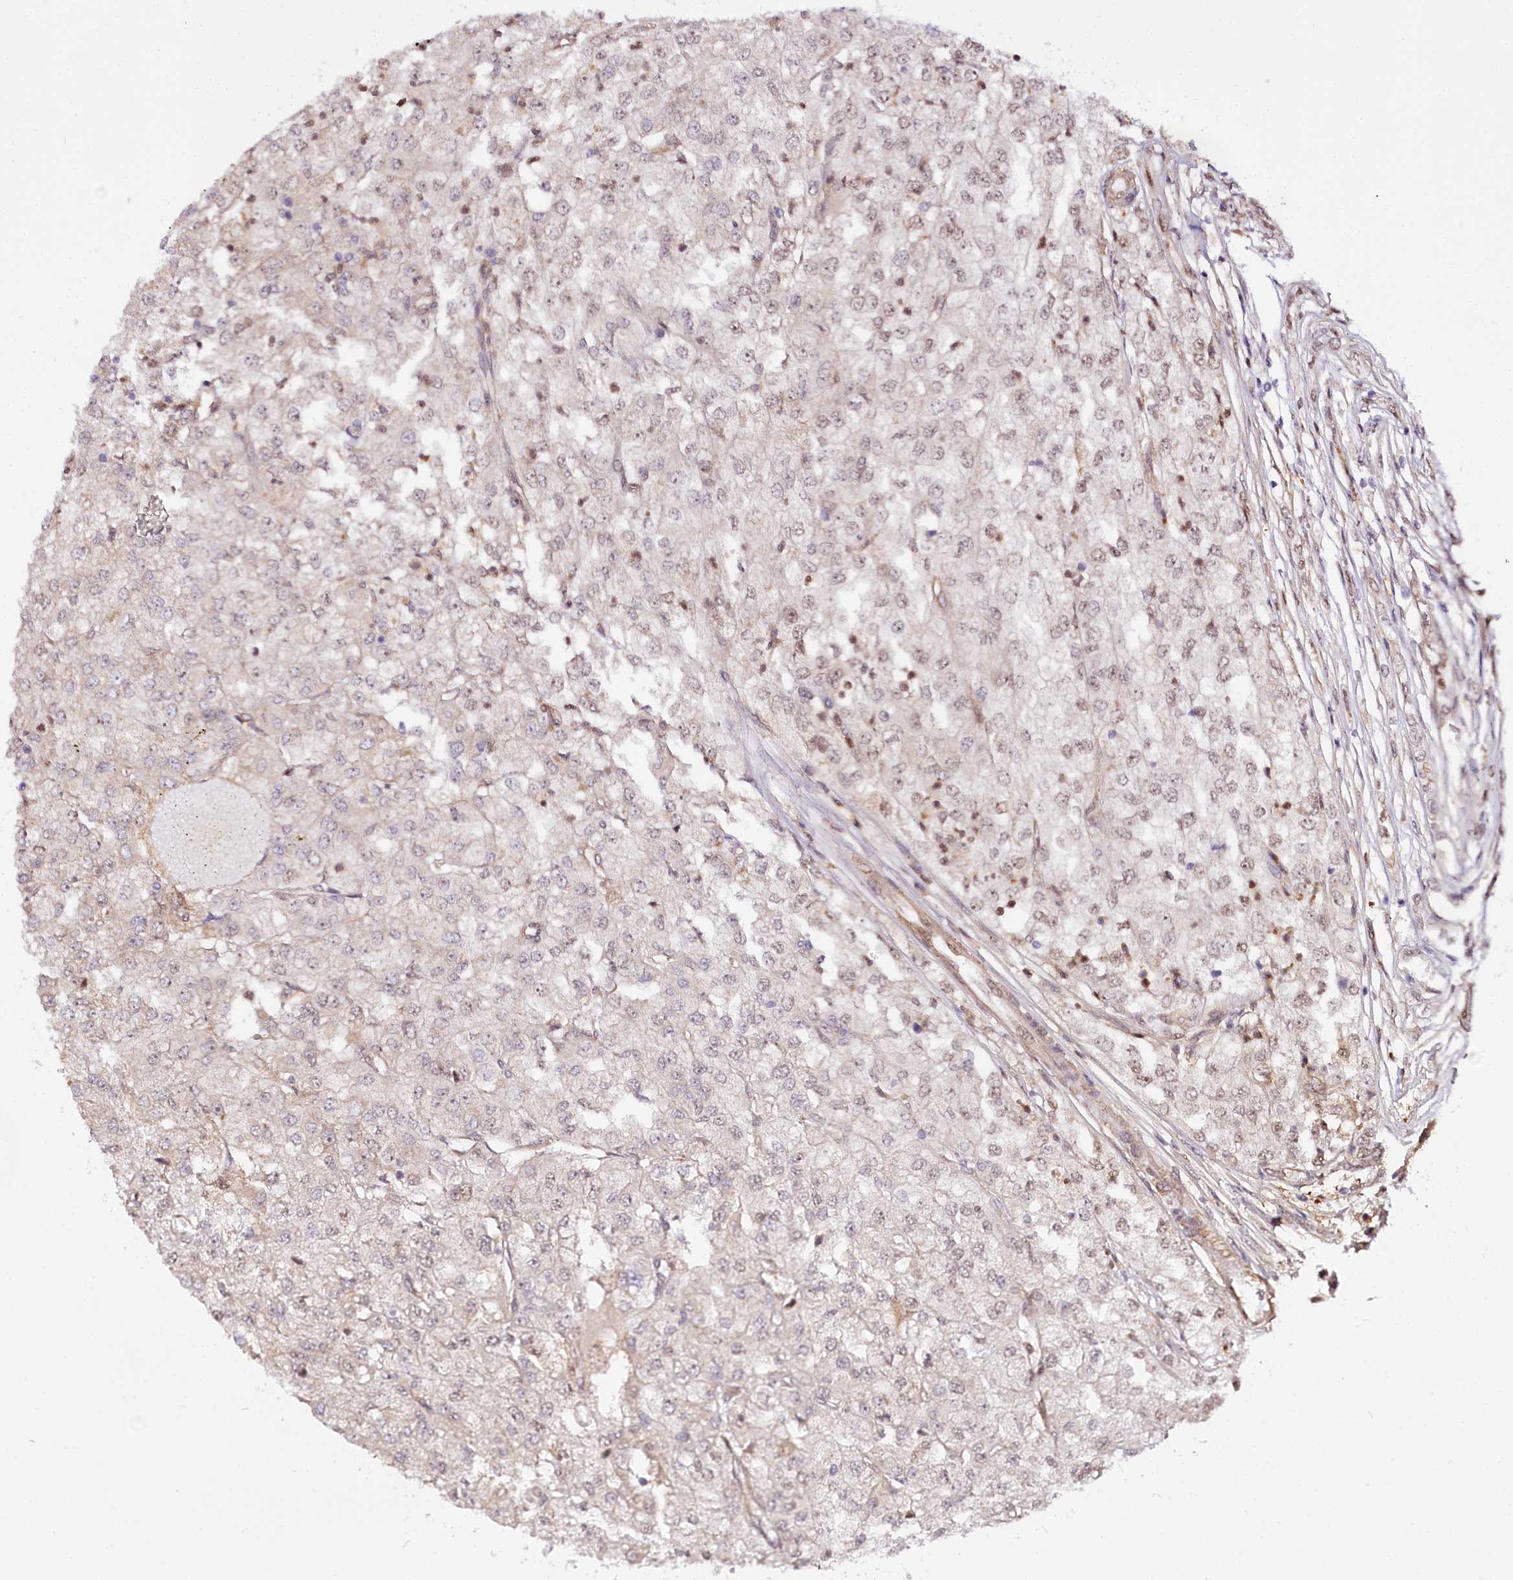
{"staining": {"intensity": "negative", "quantity": "none", "location": "none"}, "tissue": "renal cancer", "cell_type": "Tumor cells", "image_type": "cancer", "snomed": [{"axis": "morphology", "description": "Adenocarcinoma, NOS"}, {"axis": "topography", "description": "Kidney"}], "caption": "IHC micrograph of human renal adenocarcinoma stained for a protein (brown), which displays no expression in tumor cells. Nuclei are stained in blue.", "gene": "GNL3L", "patient": {"sex": "female", "age": 54}}